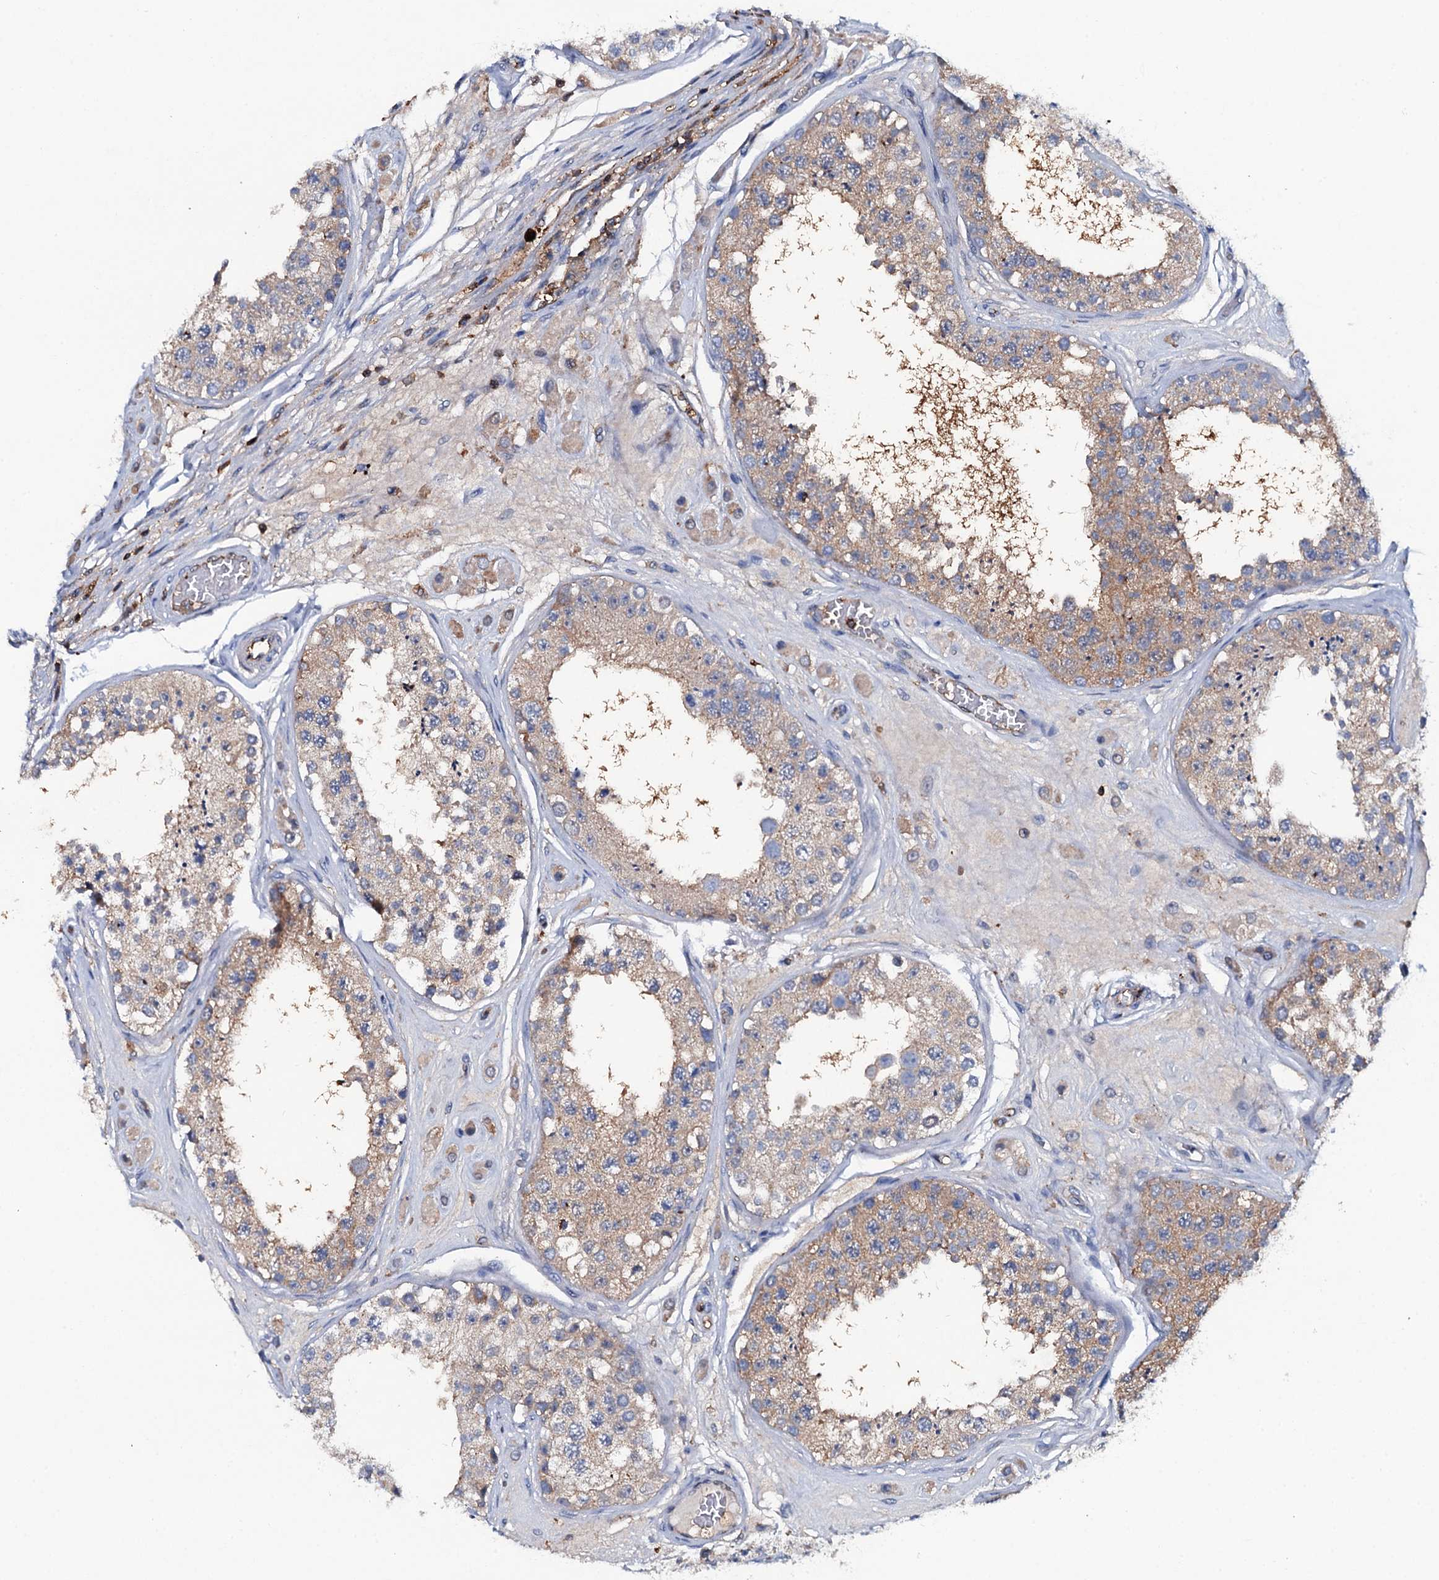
{"staining": {"intensity": "weak", "quantity": "25%-75%", "location": "cytoplasmic/membranous"}, "tissue": "testis", "cell_type": "Cells in seminiferous ducts", "image_type": "normal", "snomed": [{"axis": "morphology", "description": "Normal tissue, NOS"}, {"axis": "topography", "description": "Testis"}], "caption": "Immunohistochemistry (IHC) of benign human testis displays low levels of weak cytoplasmic/membranous staining in approximately 25%-75% of cells in seminiferous ducts. (brown staining indicates protein expression, while blue staining denotes nuclei).", "gene": "MS4A4E", "patient": {"sex": "male", "age": 25}}